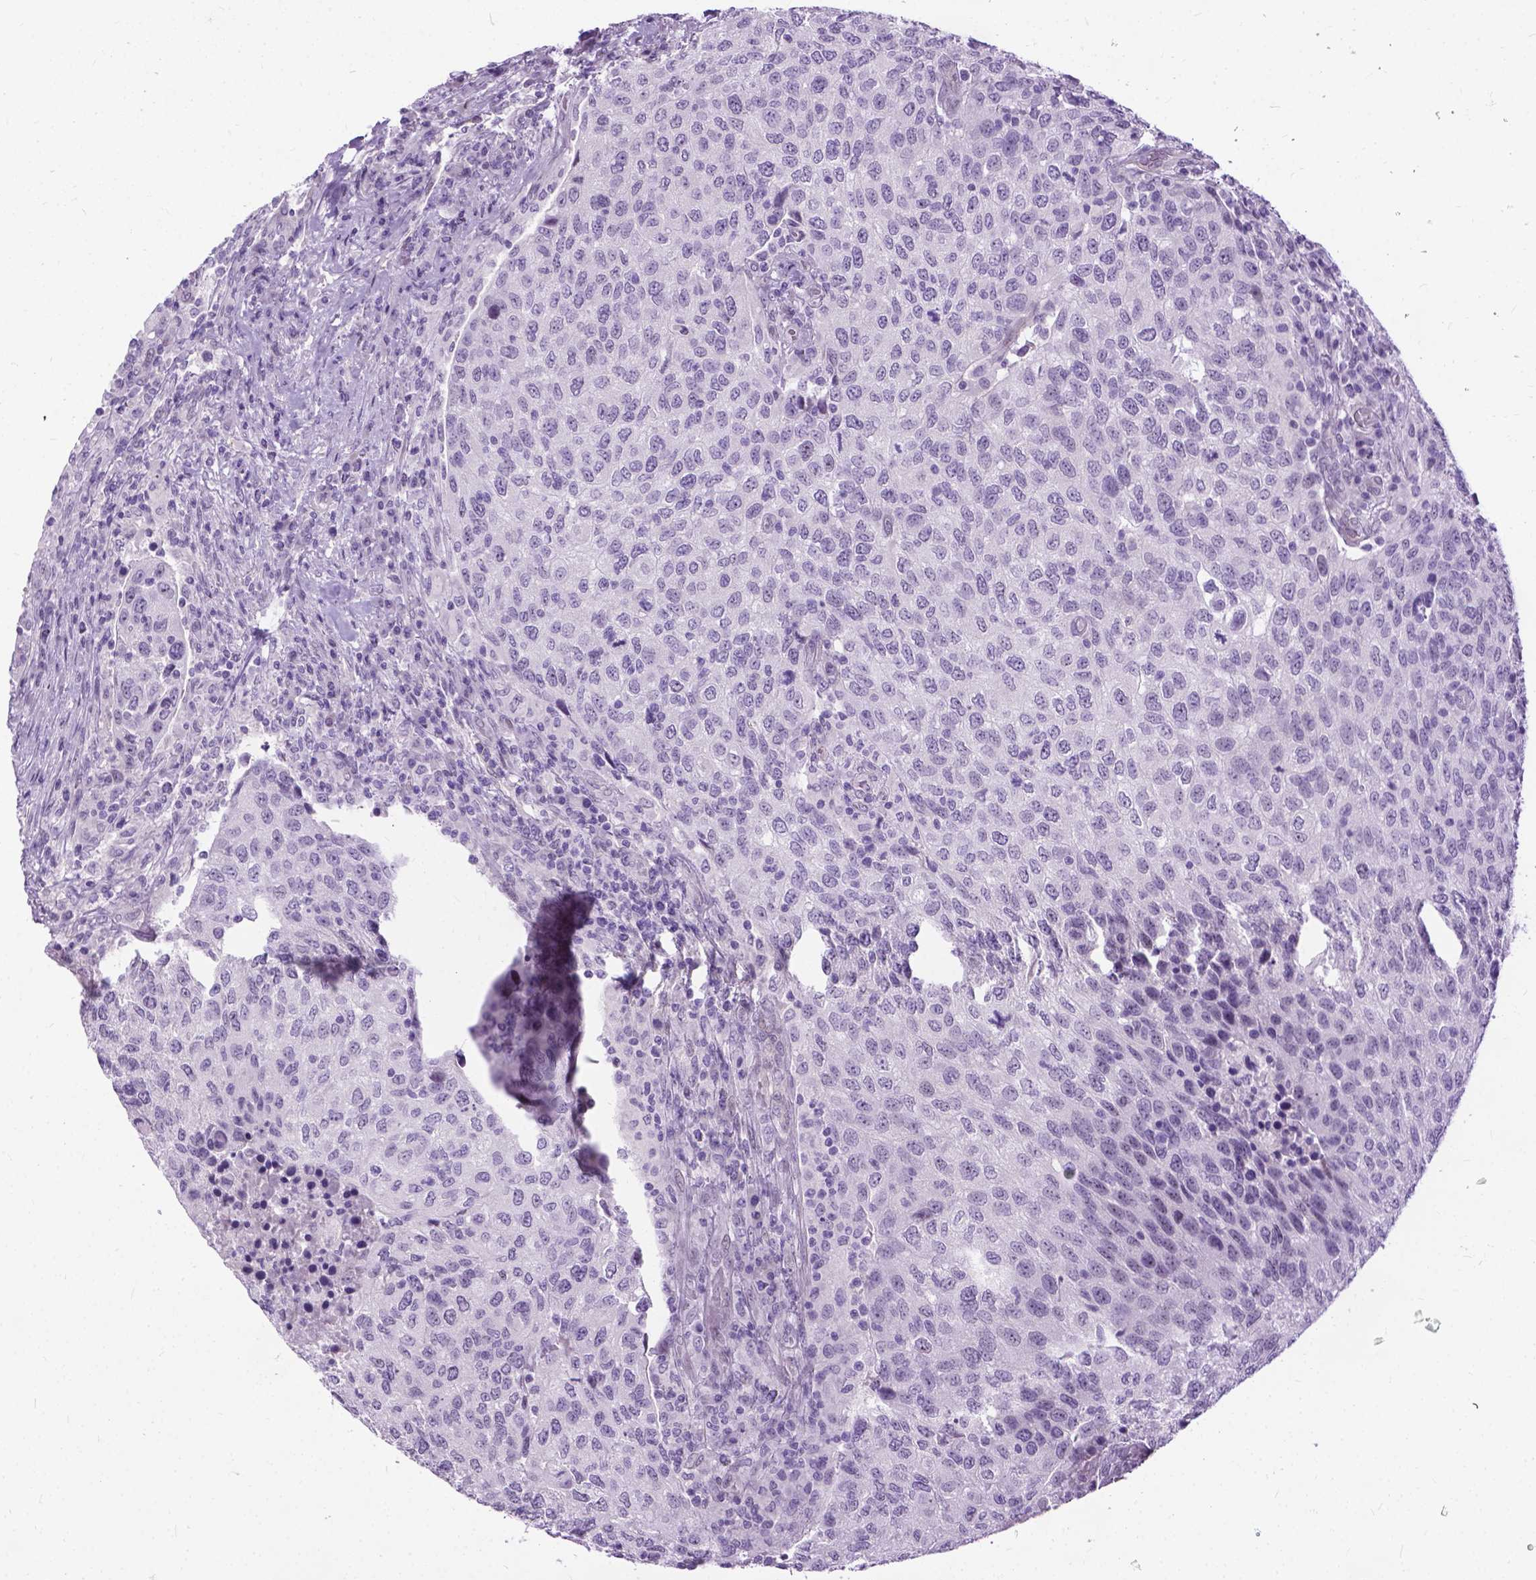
{"staining": {"intensity": "negative", "quantity": "none", "location": "none"}, "tissue": "urothelial cancer", "cell_type": "Tumor cells", "image_type": "cancer", "snomed": [{"axis": "morphology", "description": "Urothelial carcinoma, High grade"}, {"axis": "topography", "description": "Urinary bladder"}], "caption": "Tumor cells are negative for brown protein staining in high-grade urothelial carcinoma.", "gene": "PROB1", "patient": {"sex": "female", "age": 78}}